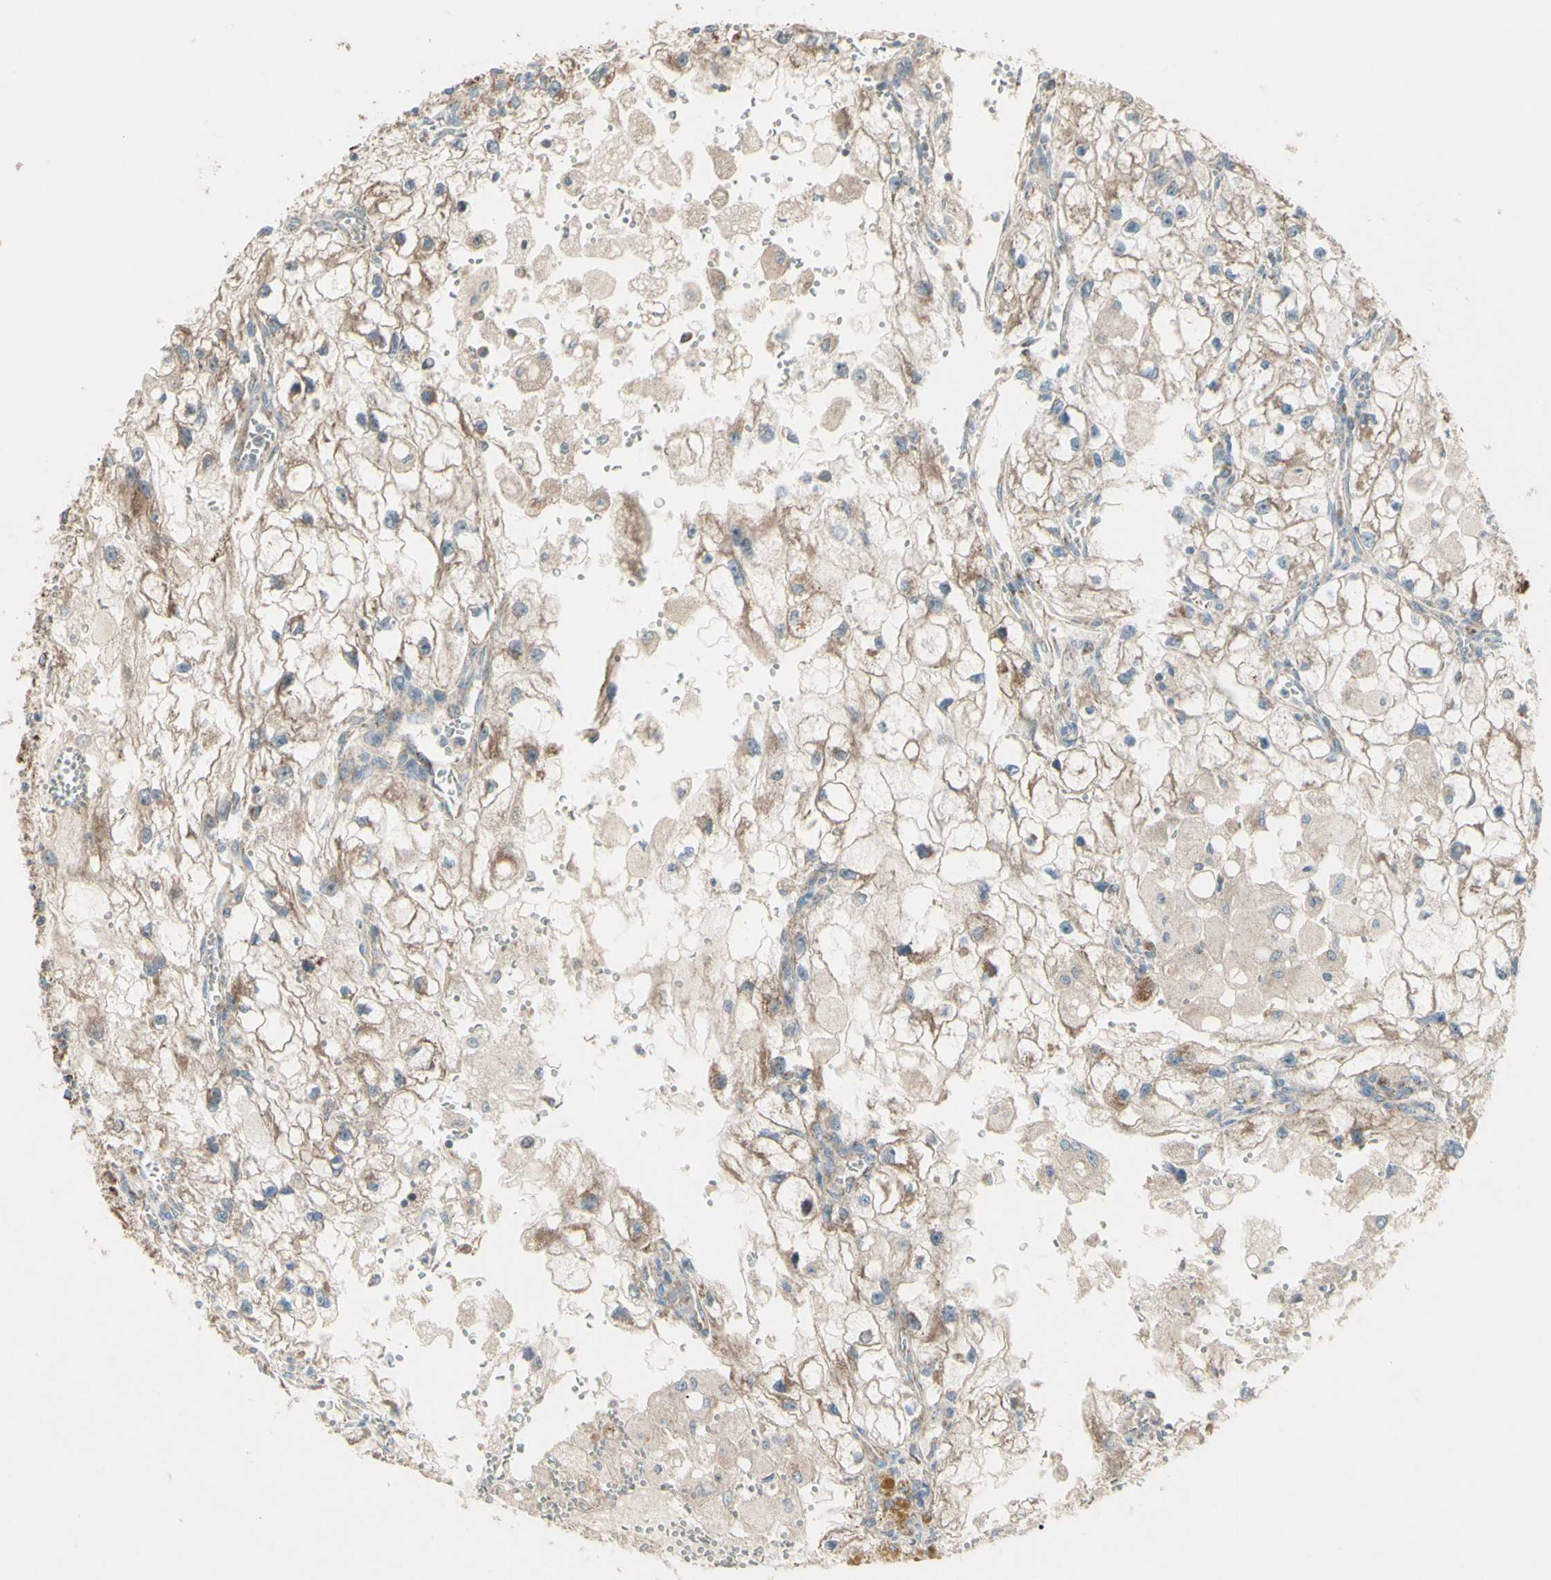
{"staining": {"intensity": "moderate", "quantity": ">75%", "location": "cytoplasmic/membranous"}, "tissue": "renal cancer", "cell_type": "Tumor cells", "image_type": "cancer", "snomed": [{"axis": "morphology", "description": "Adenocarcinoma, NOS"}, {"axis": "topography", "description": "Kidney"}], "caption": "Brown immunohistochemical staining in renal cancer (adenocarcinoma) displays moderate cytoplasmic/membranous staining in approximately >75% of tumor cells. (brown staining indicates protein expression, while blue staining denotes nuclei).", "gene": "RHOT1", "patient": {"sex": "female", "age": 70}}